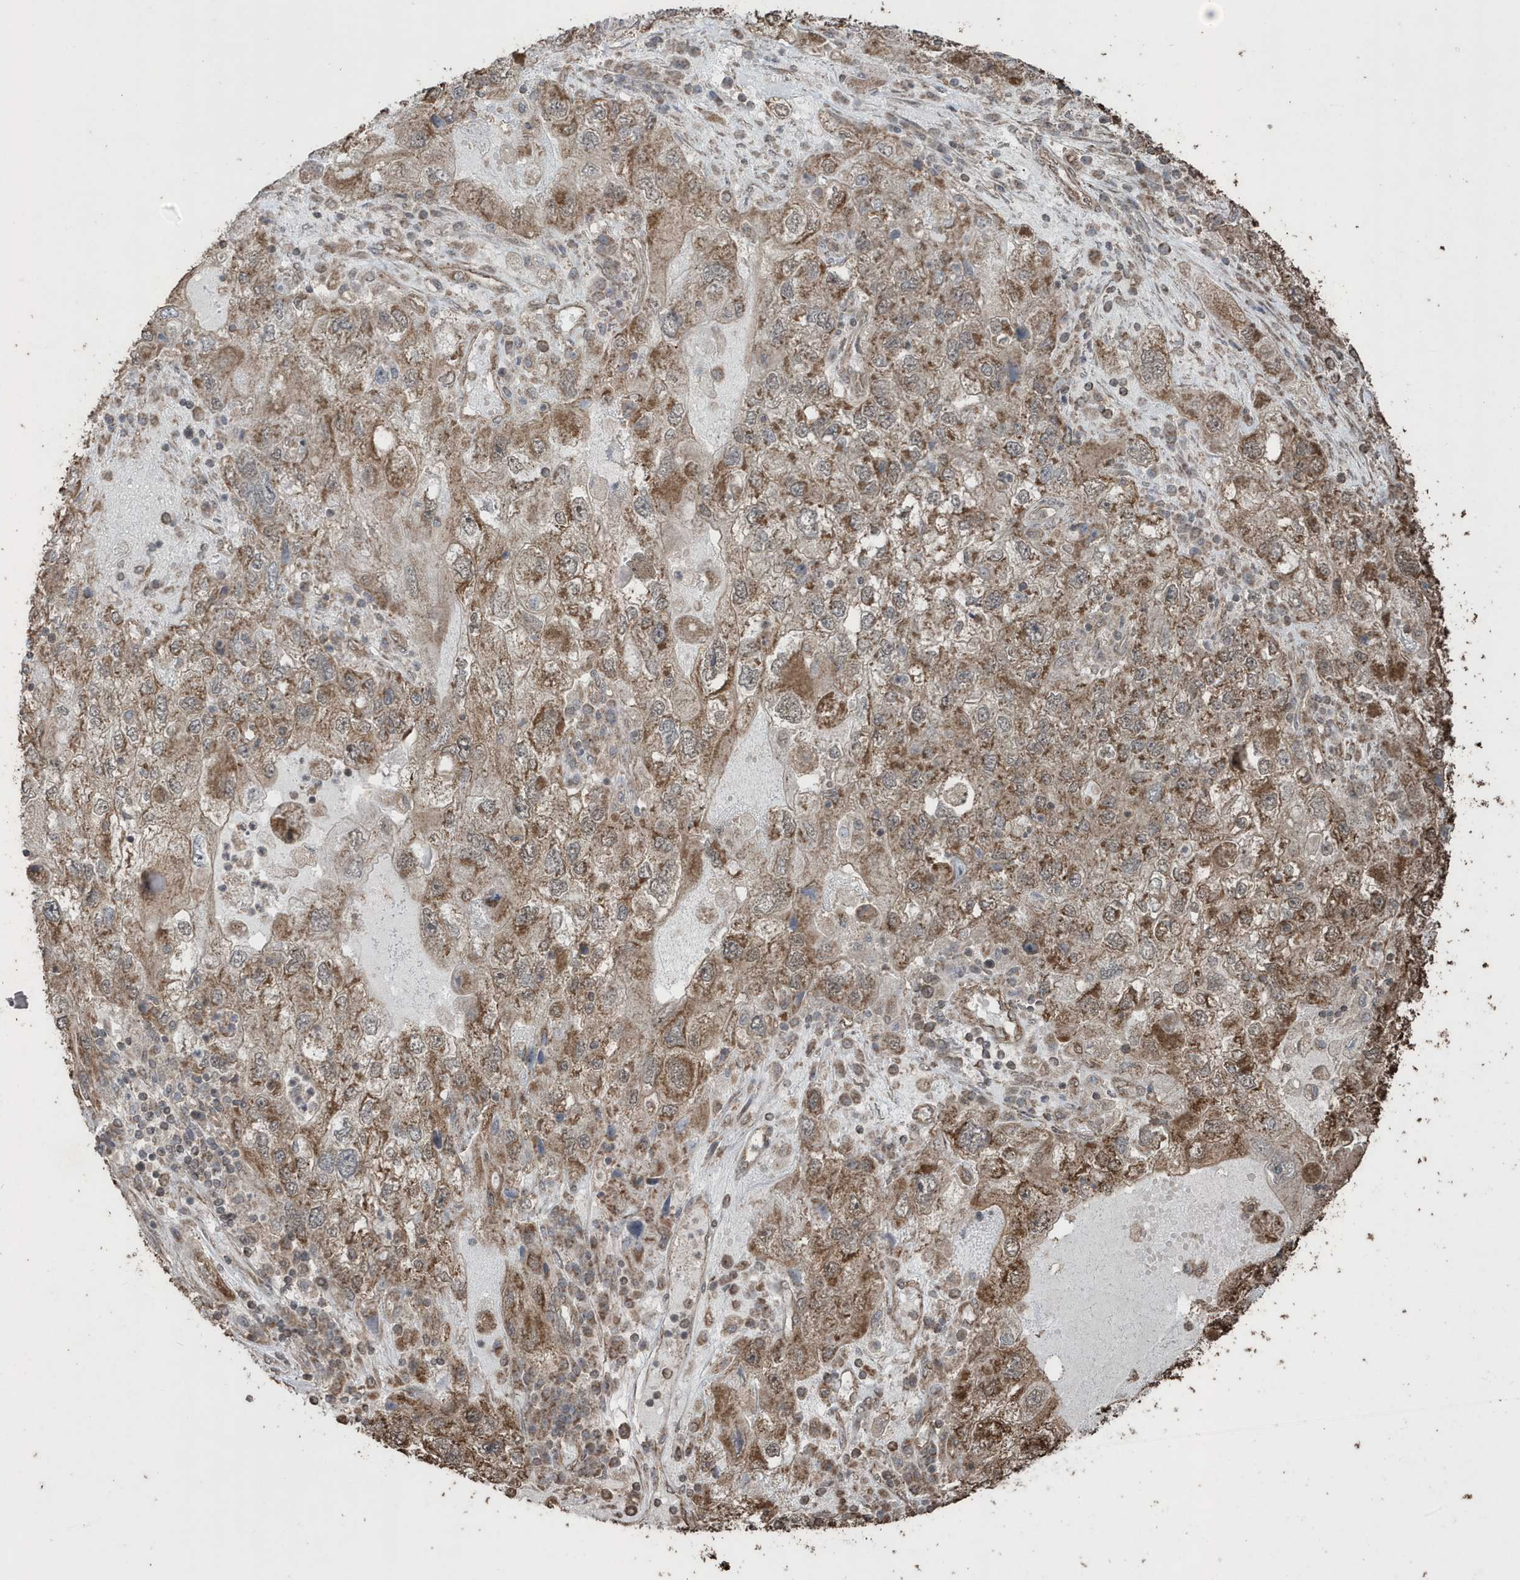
{"staining": {"intensity": "moderate", "quantity": ">75%", "location": "cytoplasmic/membranous"}, "tissue": "endometrial cancer", "cell_type": "Tumor cells", "image_type": "cancer", "snomed": [{"axis": "morphology", "description": "Adenocarcinoma, NOS"}, {"axis": "topography", "description": "Endometrium"}], "caption": "A medium amount of moderate cytoplasmic/membranous positivity is seen in about >75% of tumor cells in endometrial adenocarcinoma tissue.", "gene": "PAXBP1", "patient": {"sex": "female", "age": 49}}